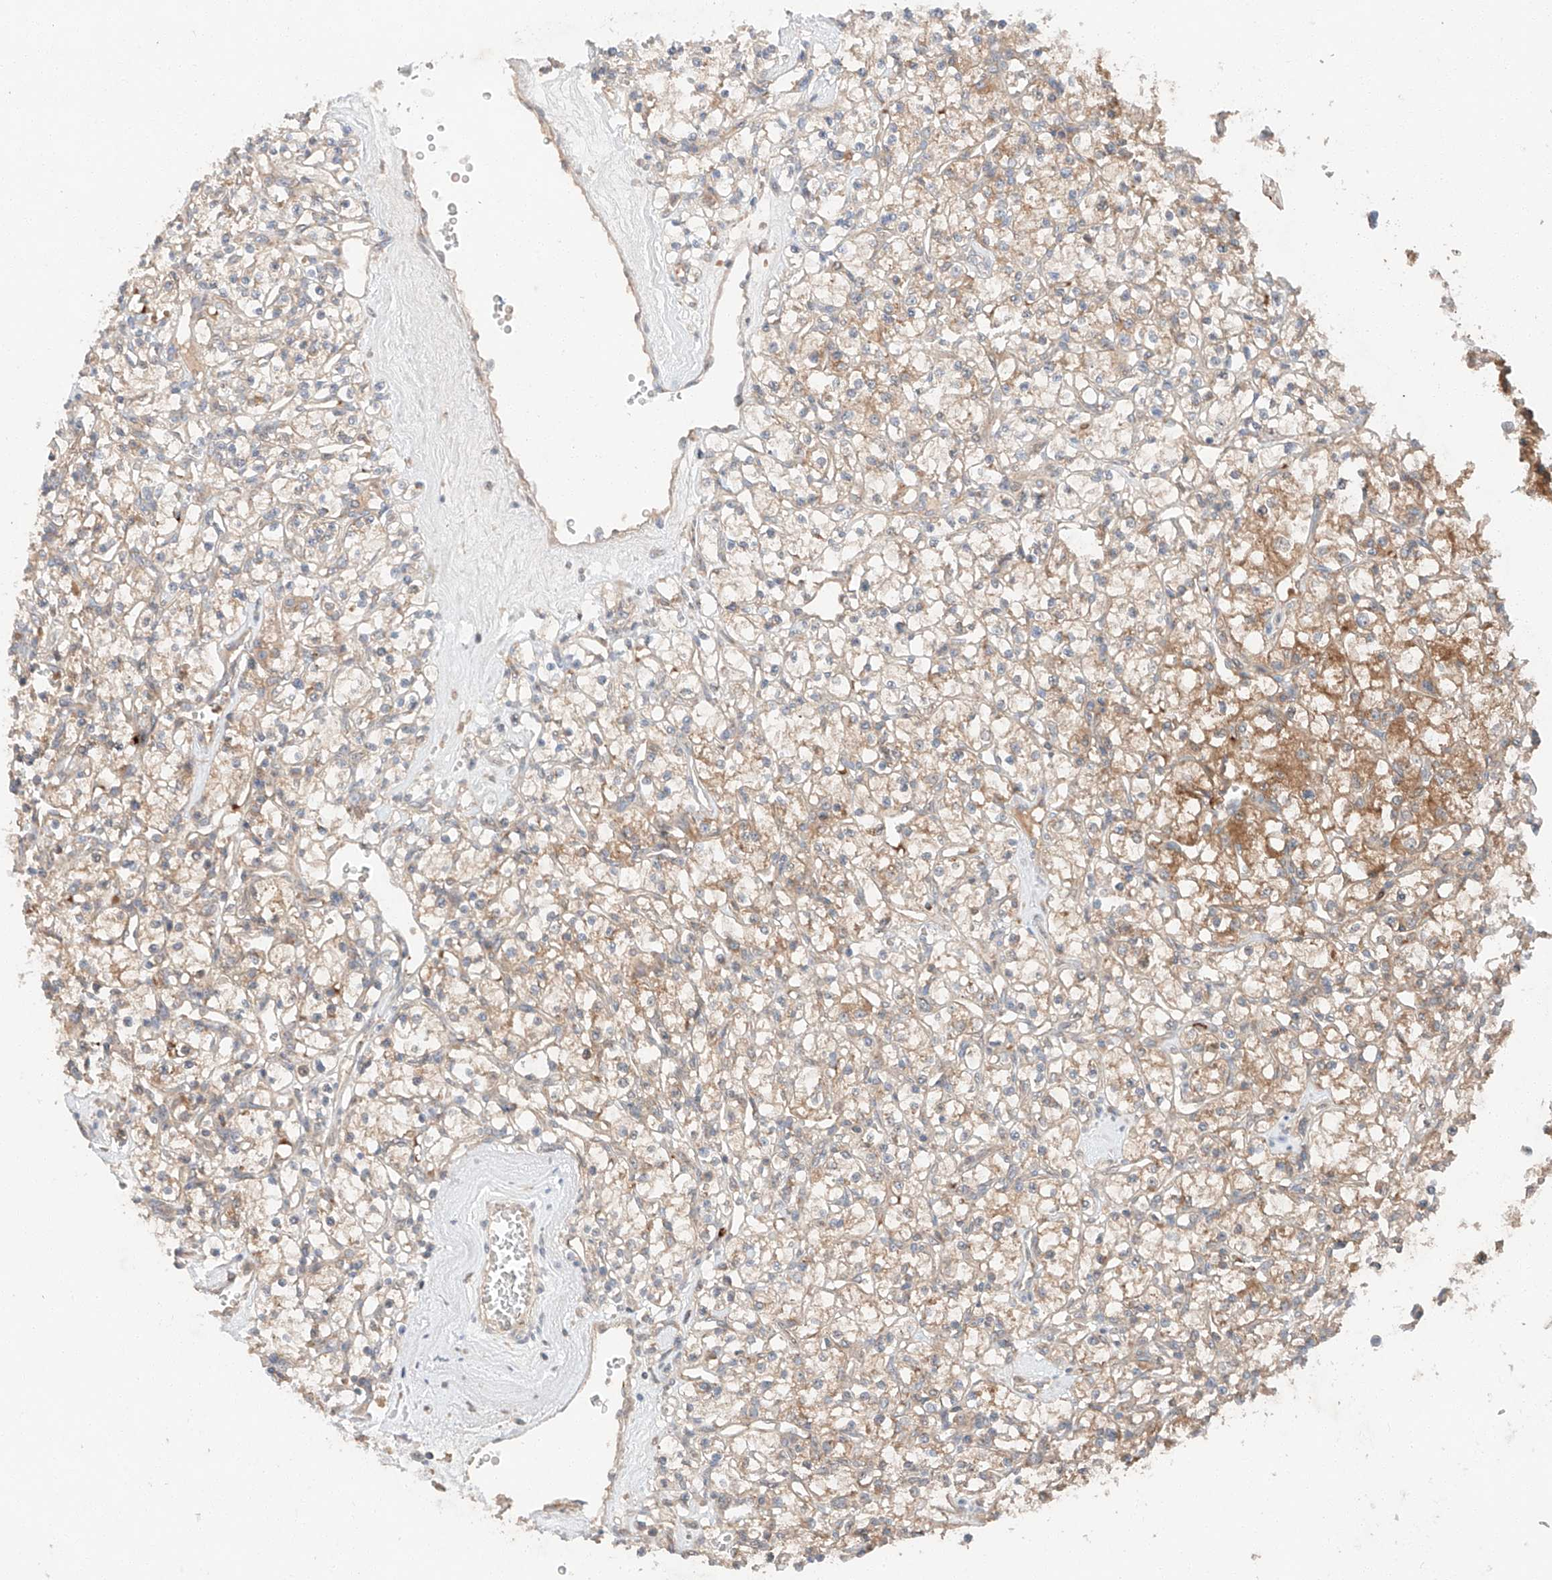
{"staining": {"intensity": "moderate", "quantity": "25%-75%", "location": "cytoplasmic/membranous"}, "tissue": "renal cancer", "cell_type": "Tumor cells", "image_type": "cancer", "snomed": [{"axis": "morphology", "description": "Adenocarcinoma, NOS"}, {"axis": "topography", "description": "Kidney"}], "caption": "High-magnification brightfield microscopy of renal cancer stained with DAB (brown) and counterstained with hematoxylin (blue). tumor cells exhibit moderate cytoplasmic/membranous staining is identified in approximately25%-75% of cells.", "gene": "XPNPEP1", "patient": {"sex": "female", "age": 59}}